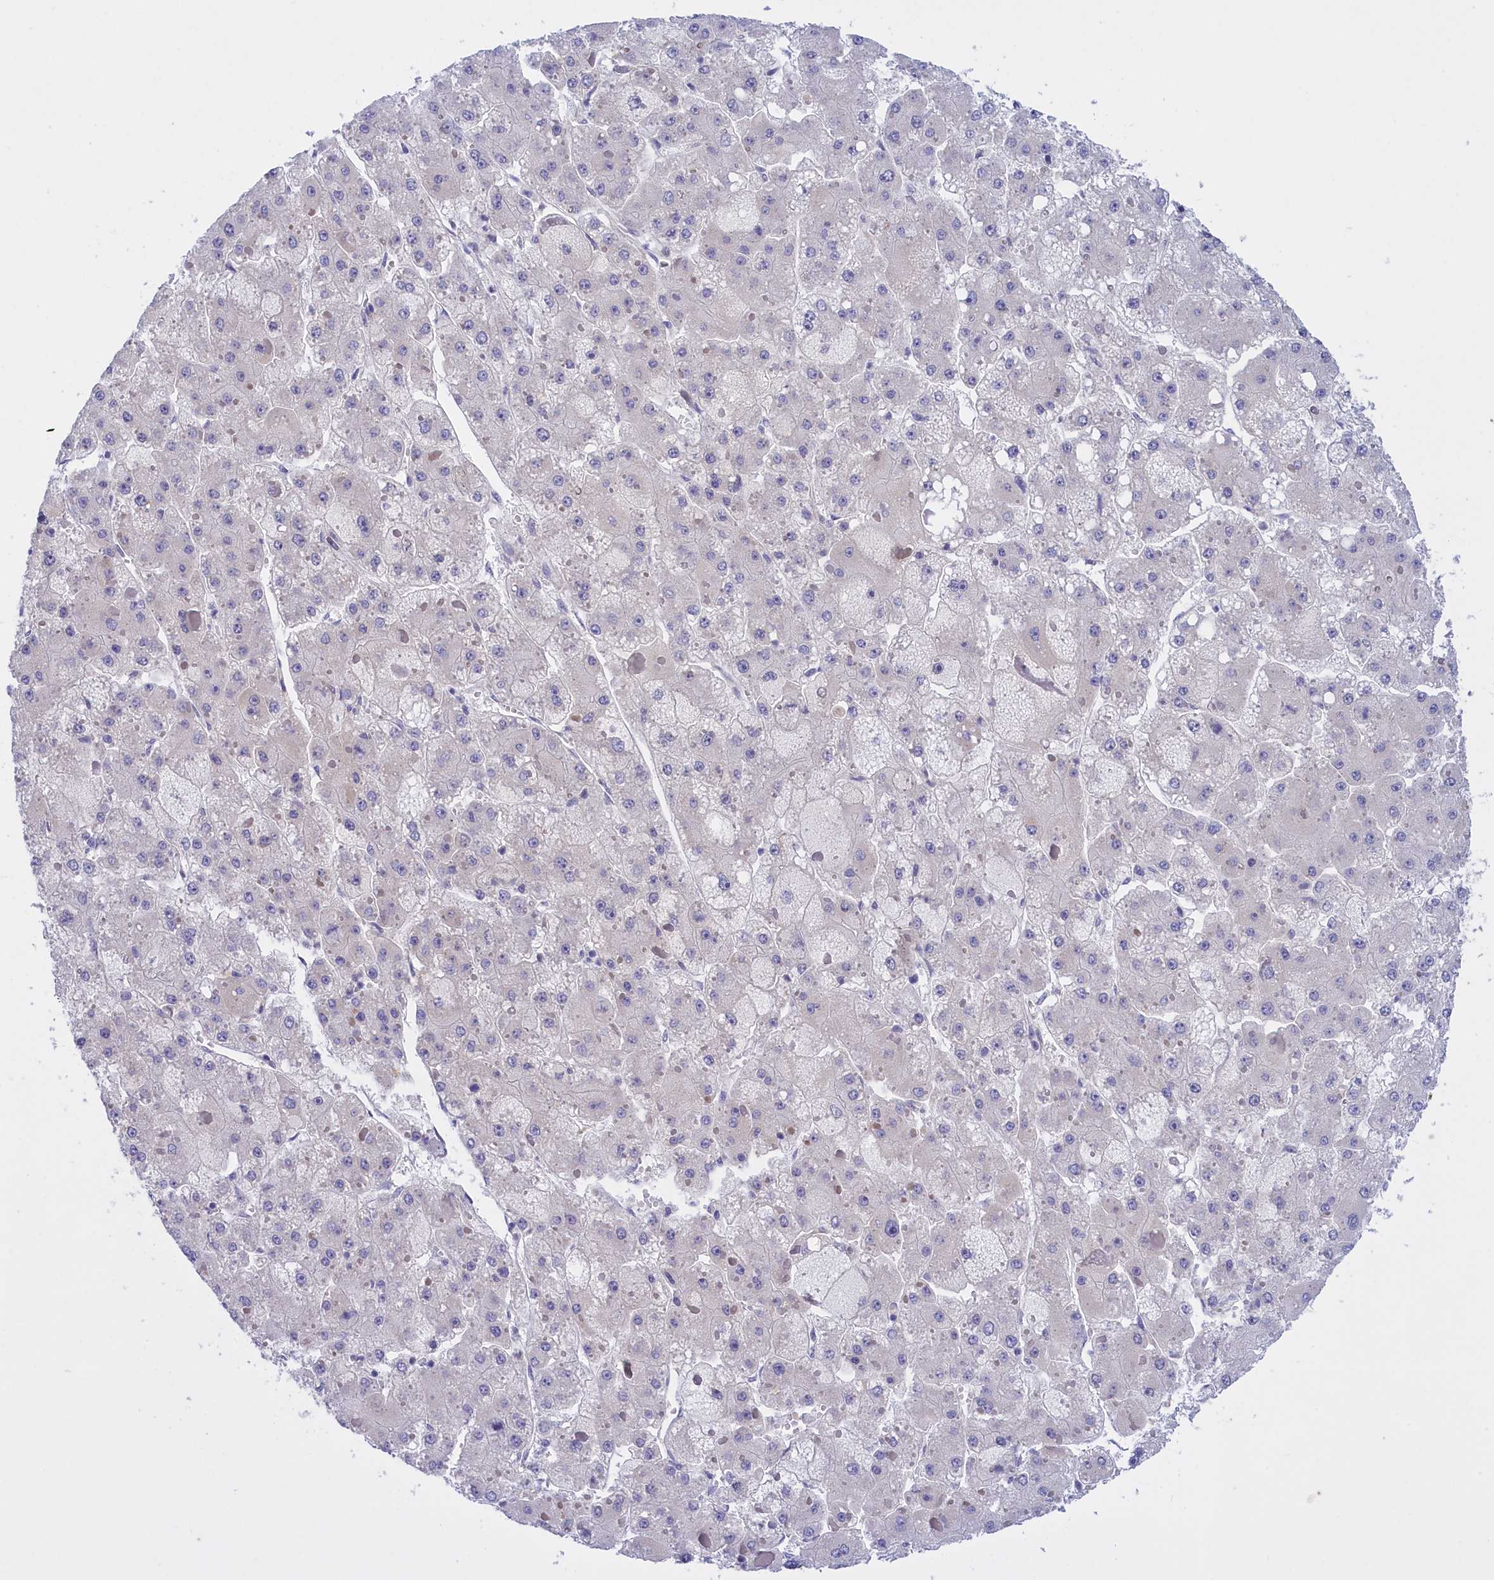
{"staining": {"intensity": "negative", "quantity": "none", "location": "none"}, "tissue": "liver cancer", "cell_type": "Tumor cells", "image_type": "cancer", "snomed": [{"axis": "morphology", "description": "Carcinoma, Hepatocellular, NOS"}, {"axis": "topography", "description": "Liver"}], "caption": "An immunohistochemistry (IHC) micrograph of liver cancer is shown. There is no staining in tumor cells of liver cancer. Brightfield microscopy of immunohistochemistry stained with DAB (3,3'-diaminobenzidine) (brown) and hematoxylin (blue), captured at high magnification.", "gene": "FAM149B1", "patient": {"sex": "female", "age": 73}}